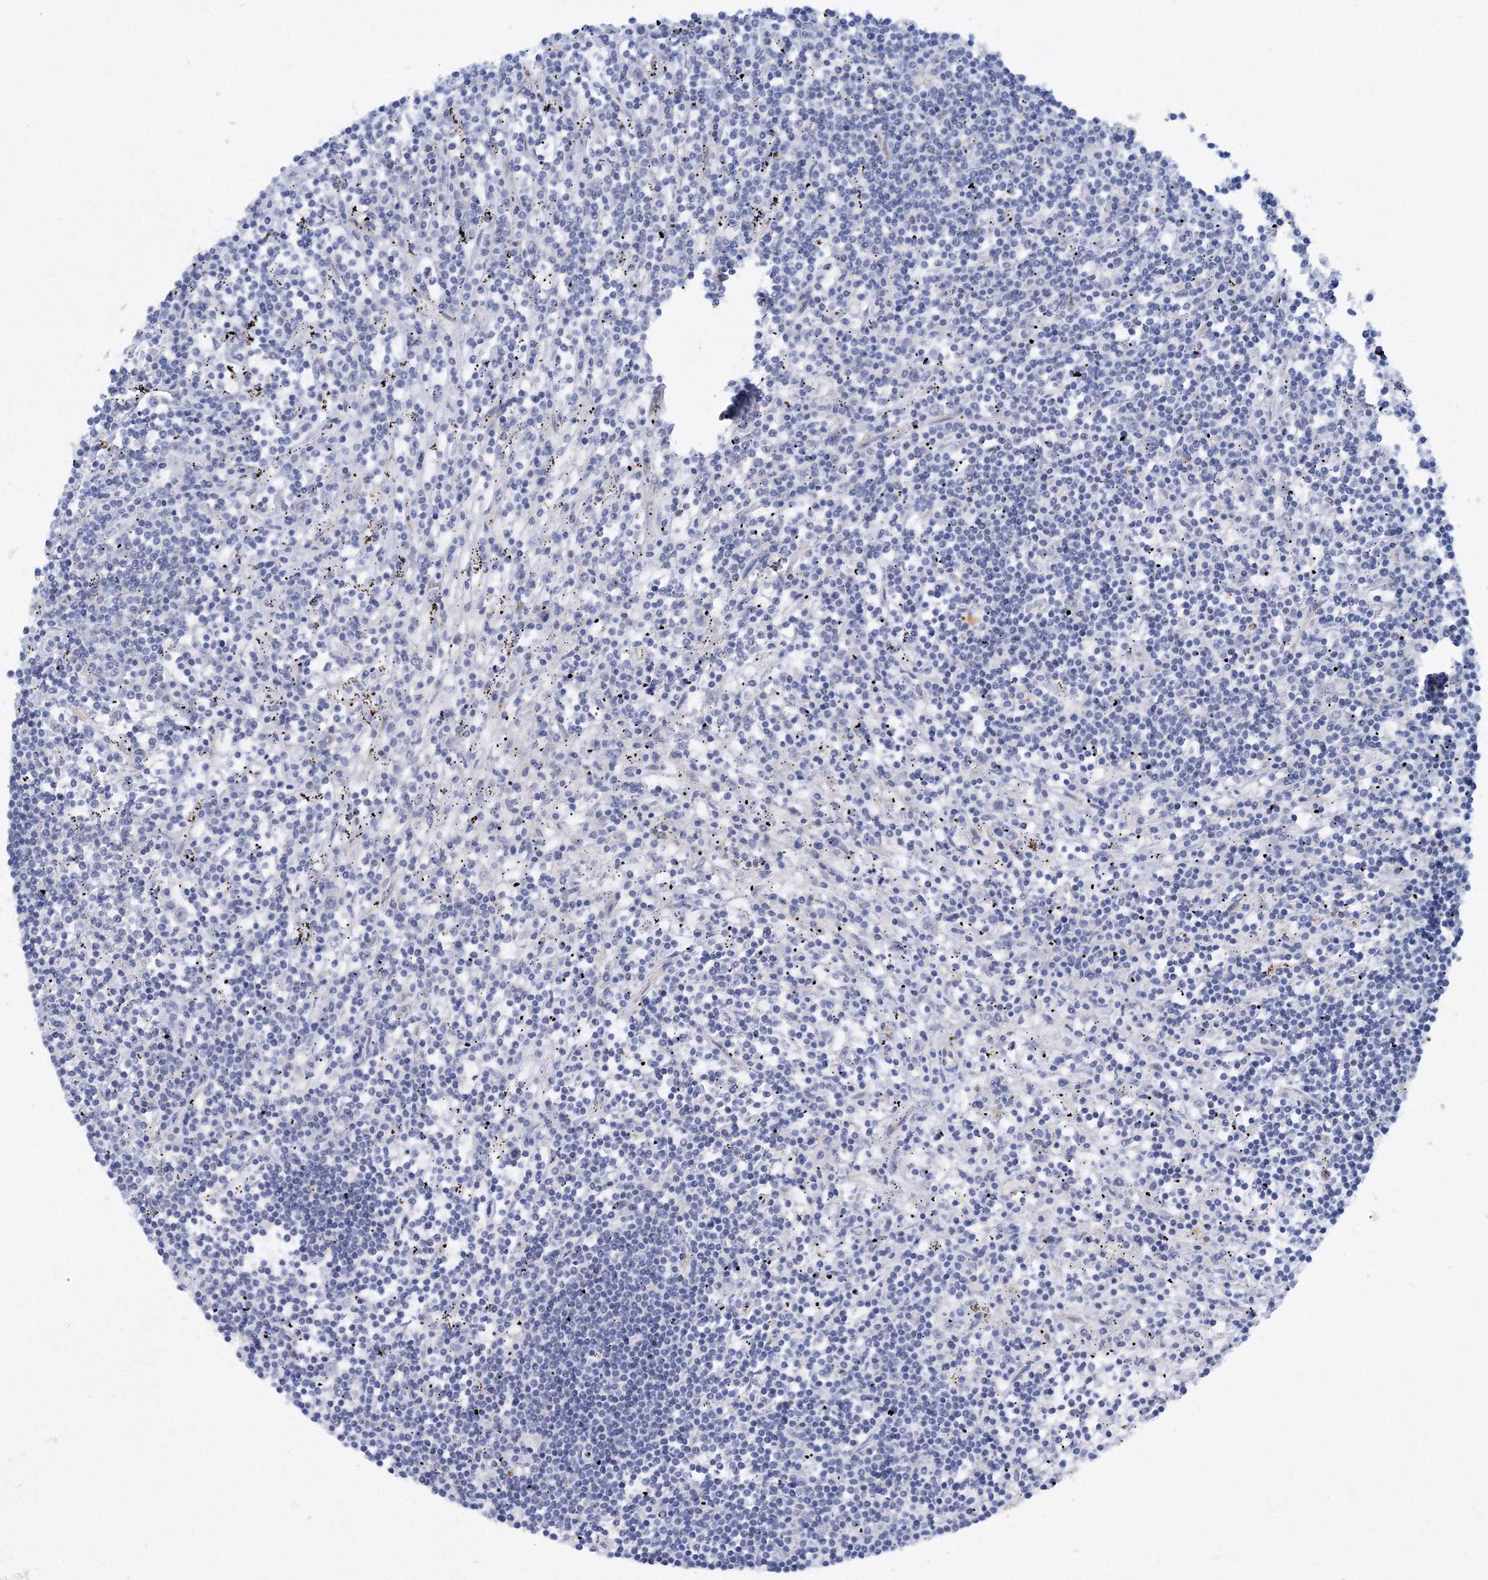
{"staining": {"intensity": "negative", "quantity": "none", "location": "none"}, "tissue": "lymphoma", "cell_type": "Tumor cells", "image_type": "cancer", "snomed": [{"axis": "morphology", "description": "Malignant lymphoma, non-Hodgkin's type, Low grade"}, {"axis": "topography", "description": "Spleen"}], "caption": "Tumor cells show no significant positivity in lymphoma.", "gene": "TANC1", "patient": {"sex": "male", "age": 76}}